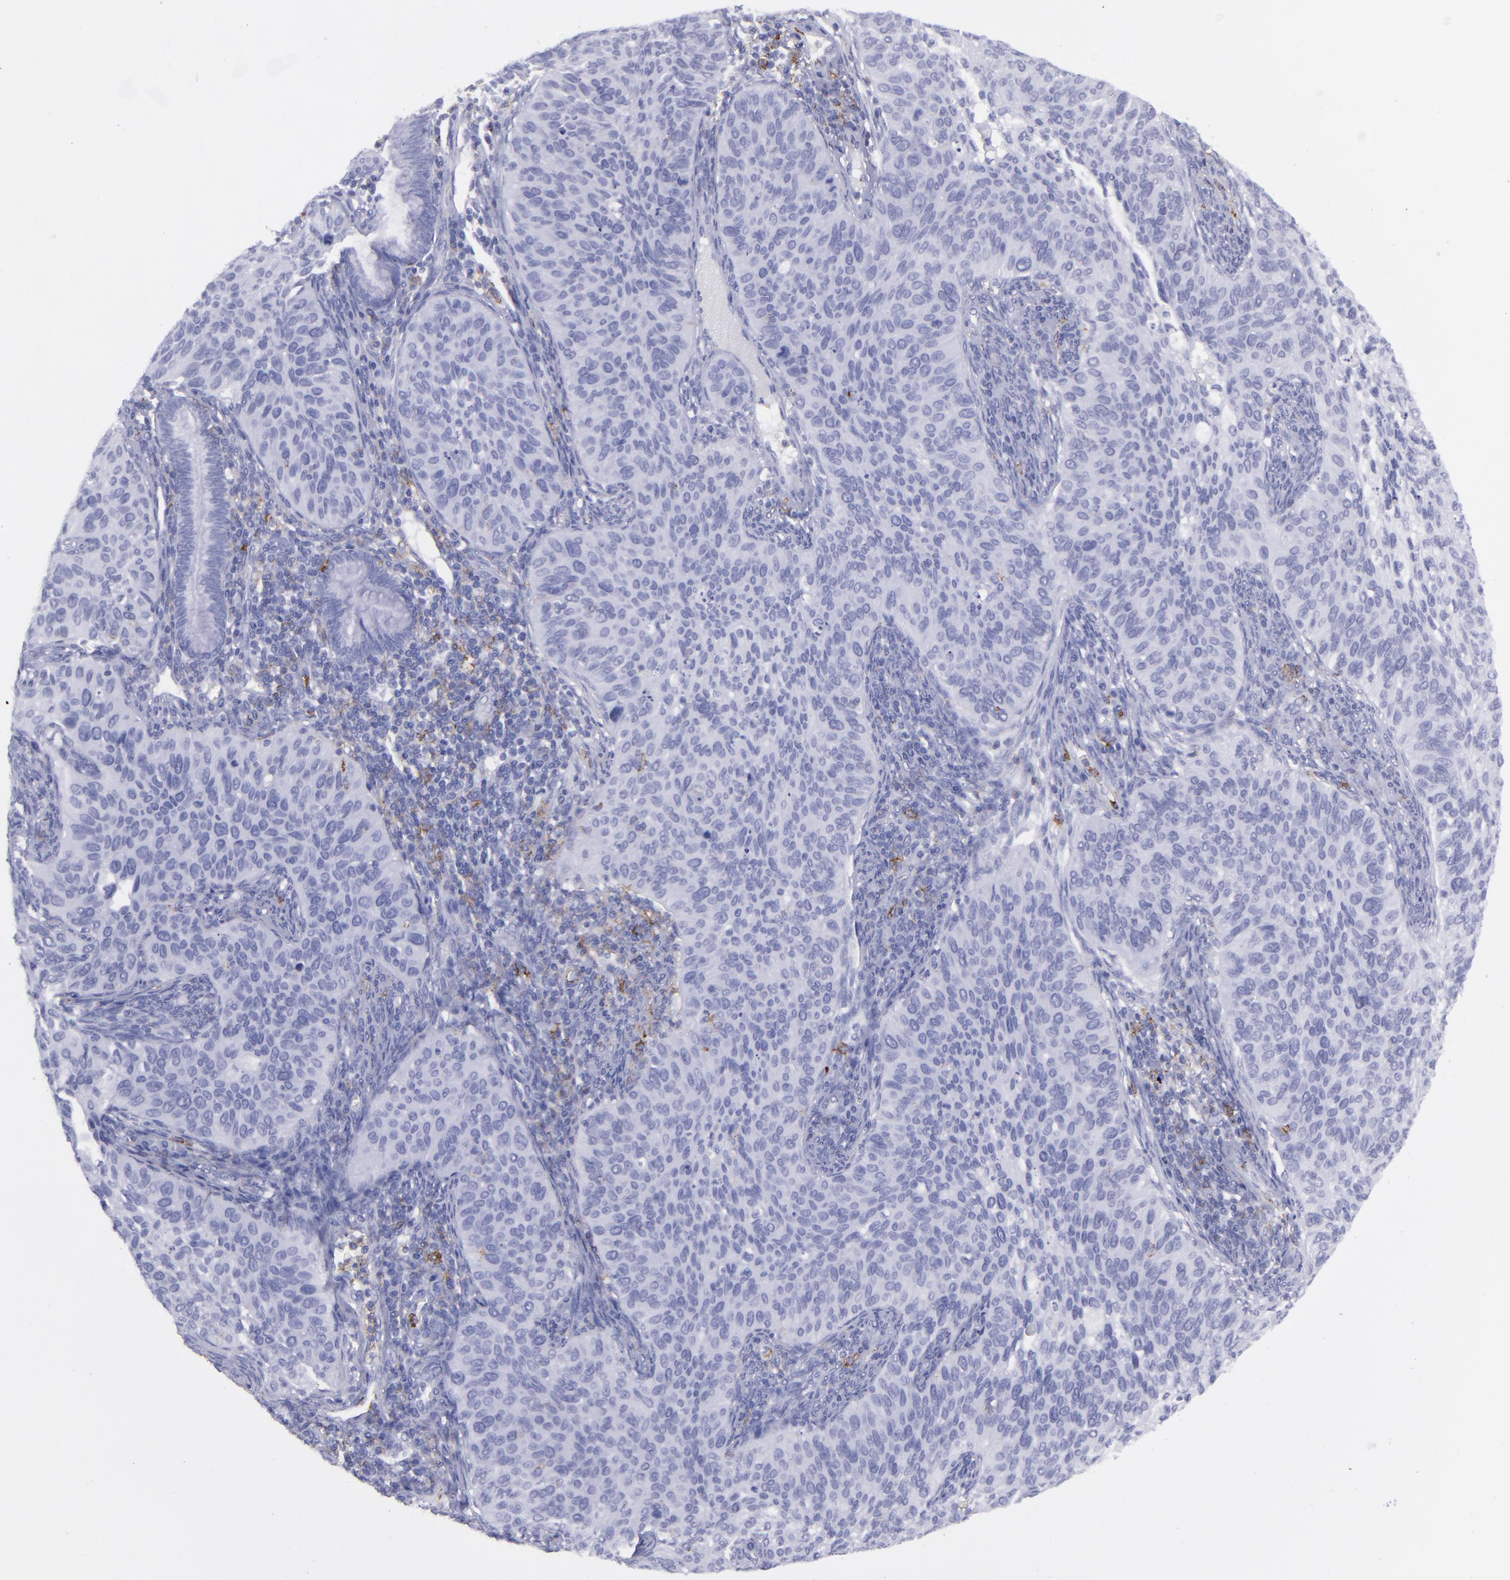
{"staining": {"intensity": "negative", "quantity": "none", "location": "none"}, "tissue": "cervical cancer", "cell_type": "Tumor cells", "image_type": "cancer", "snomed": [{"axis": "morphology", "description": "Adenocarcinoma, NOS"}, {"axis": "topography", "description": "Cervix"}], "caption": "Human cervical cancer stained for a protein using immunohistochemistry (IHC) shows no staining in tumor cells.", "gene": "SELPLG", "patient": {"sex": "female", "age": 29}}